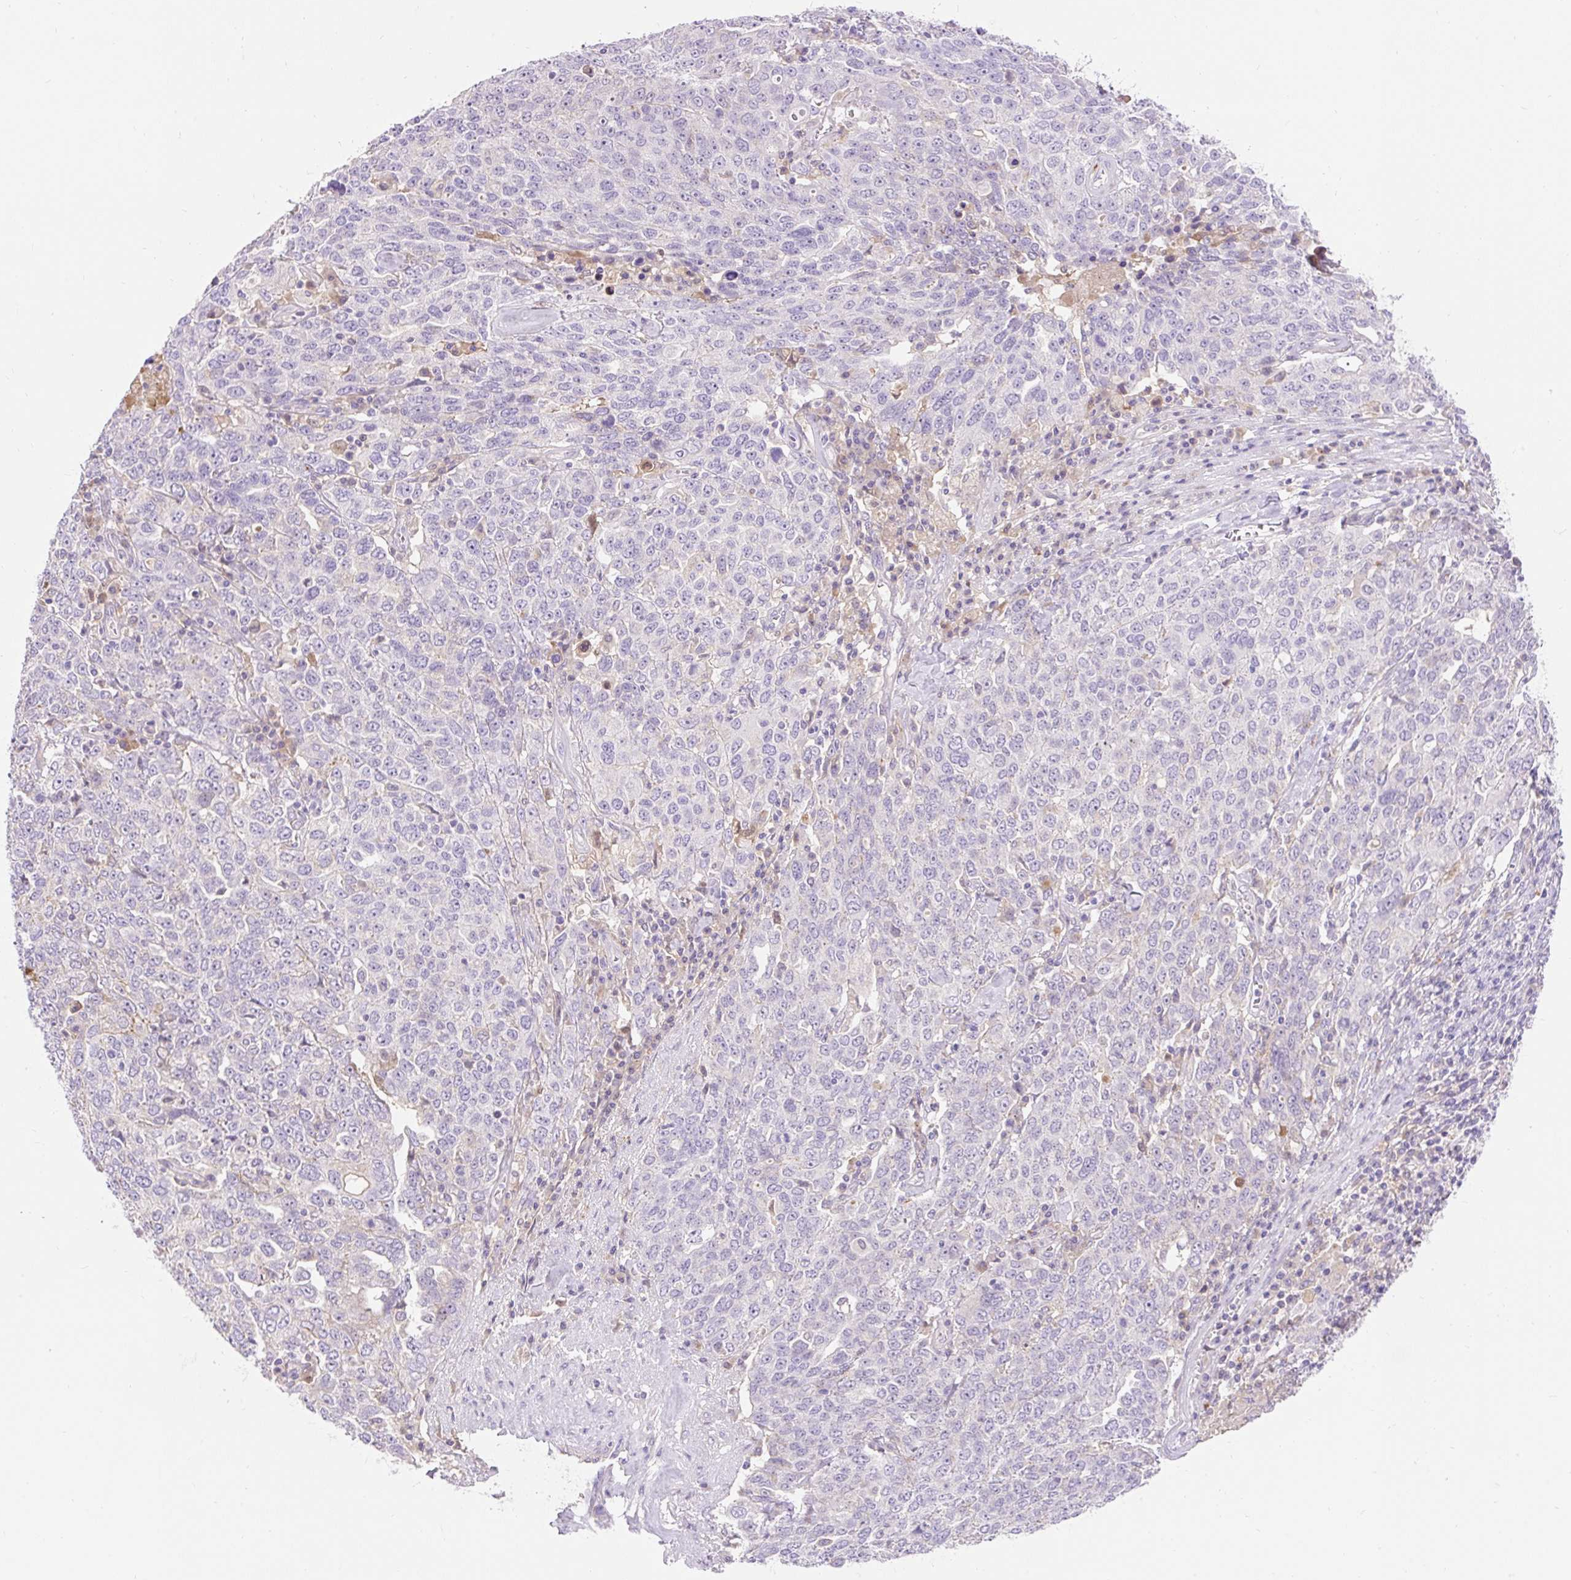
{"staining": {"intensity": "negative", "quantity": "none", "location": "none"}, "tissue": "ovarian cancer", "cell_type": "Tumor cells", "image_type": "cancer", "snomed": [{"axis": "morphology", "description": "Carcinoma, endometroid"}, {"axis": "topography", "description": "Ovary"}], "caption": "This is an IHC image of endometroid carcinoma (ovarian). There is no positivity in tumor cells.", "gene": "TMEM150C", "patient": {"sex": "female", "age": 62}}